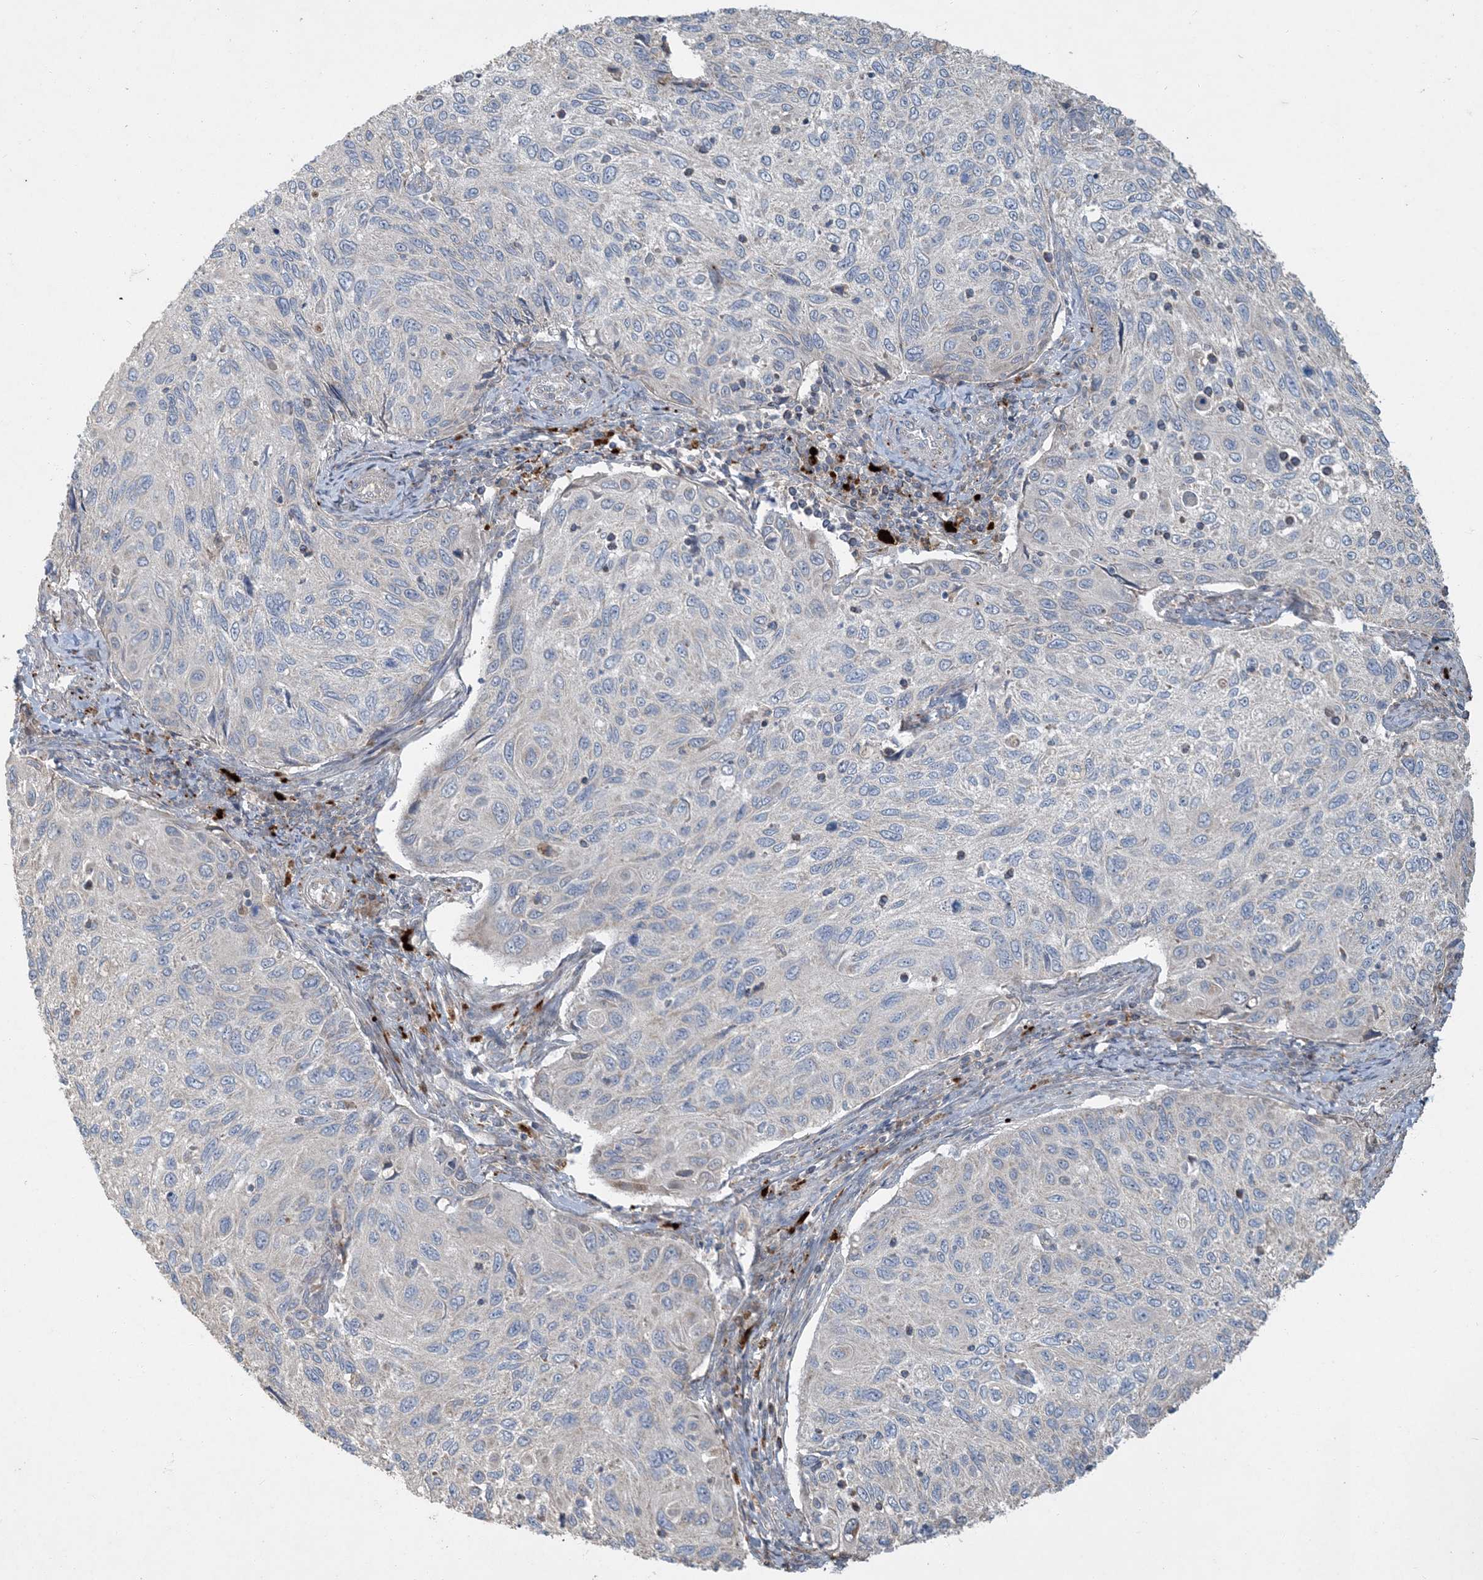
{"staining": {"intensity": "negative", "quantity": "none", "location": "none"}, "tissue": "cervical cancer", "cell_type": "Tumor cells", "image_type": "cancer", "snomed": [{"axis": "morphology", "description": "Squamous cell carcinoma, NOS"}, {"axis": "topography", "description": "Cervix"}], "caption": "IHC of human squamous cell carcinoma (cervical) demonstrates no expression in tumor cells.", "gene": "LTN1", "patient": {"sex": "female", "age": 70}}